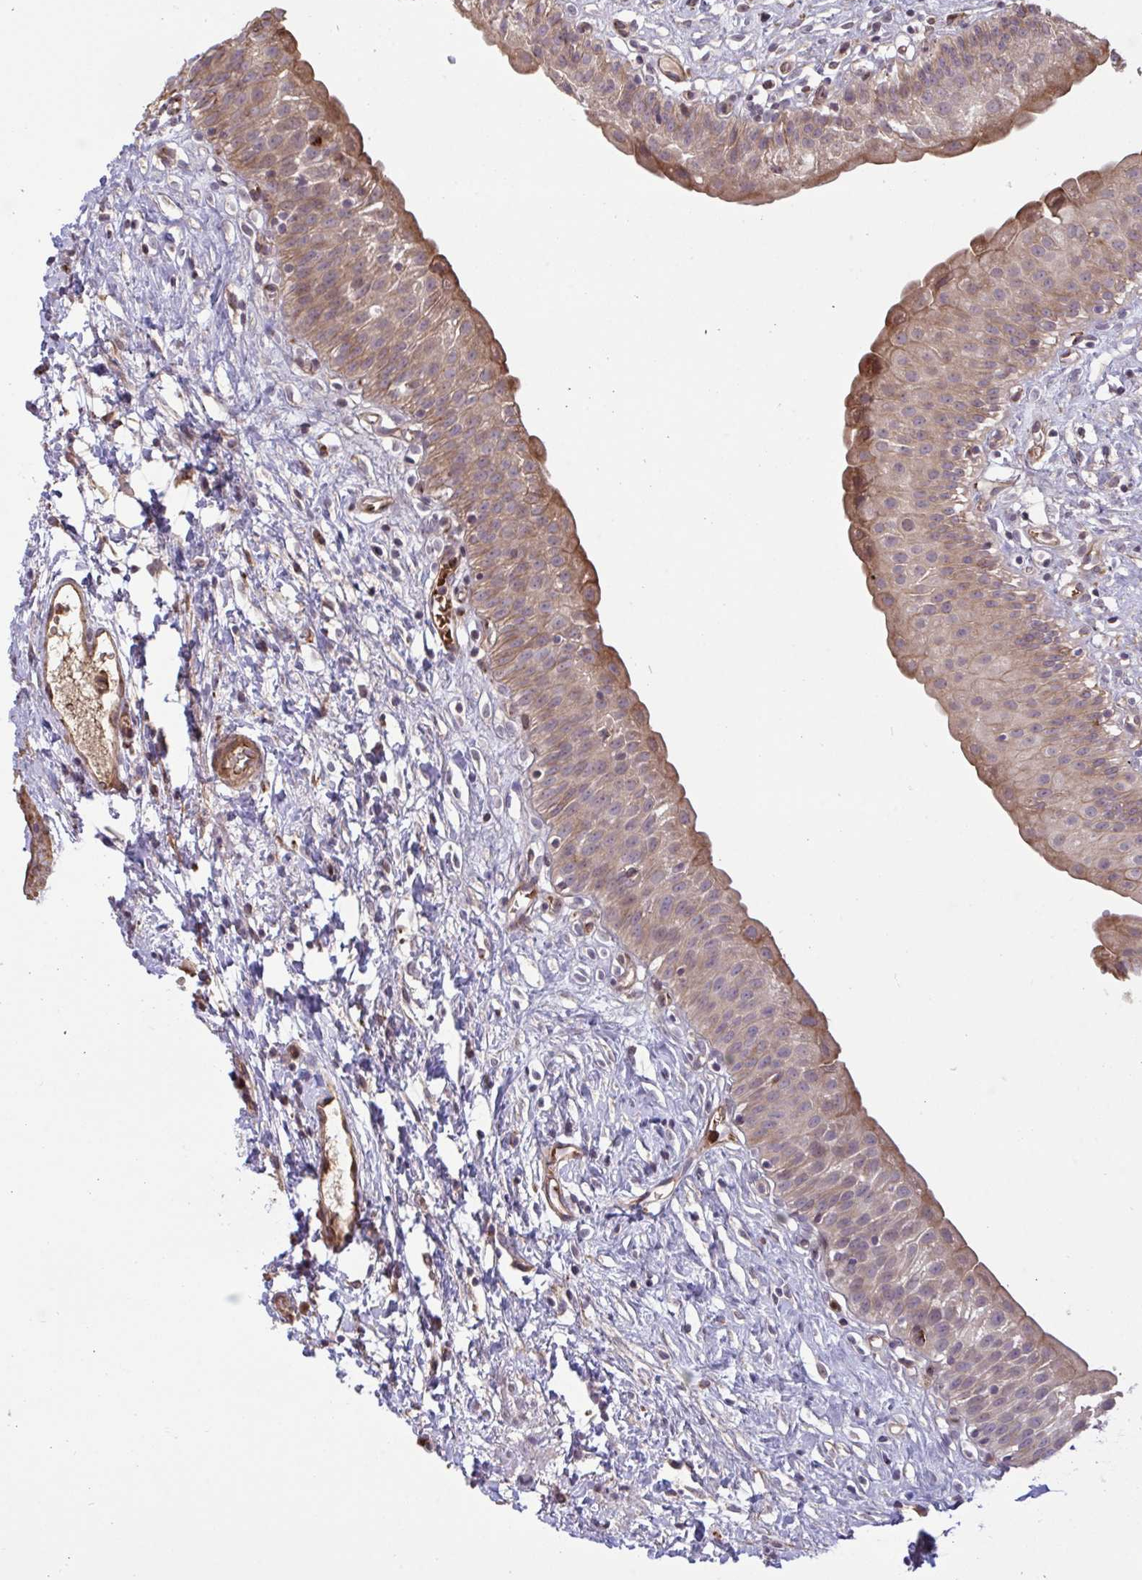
{"staining": {"intensity": "moderate", "quantity": ">75%", "location": "cytoplasmic/membranous"}, "tissue": "urinary bladder", "cell_type": "Urothelial cells", "image_type": "normal", "snomed": [{"axis": "morphology", "description": "Normal tissue, NOS"}, {"axis": "topography", "description": "Urinary bladder"}], "caption": "This image displays immunohistochemistry staining of unremarkable urinary bladder, with medium moderate cytoplasmic/membranous staining in about >75% of urothelial cells.", "gene": "IL1R1", "patient": {"sex": "male", "age": 51}}